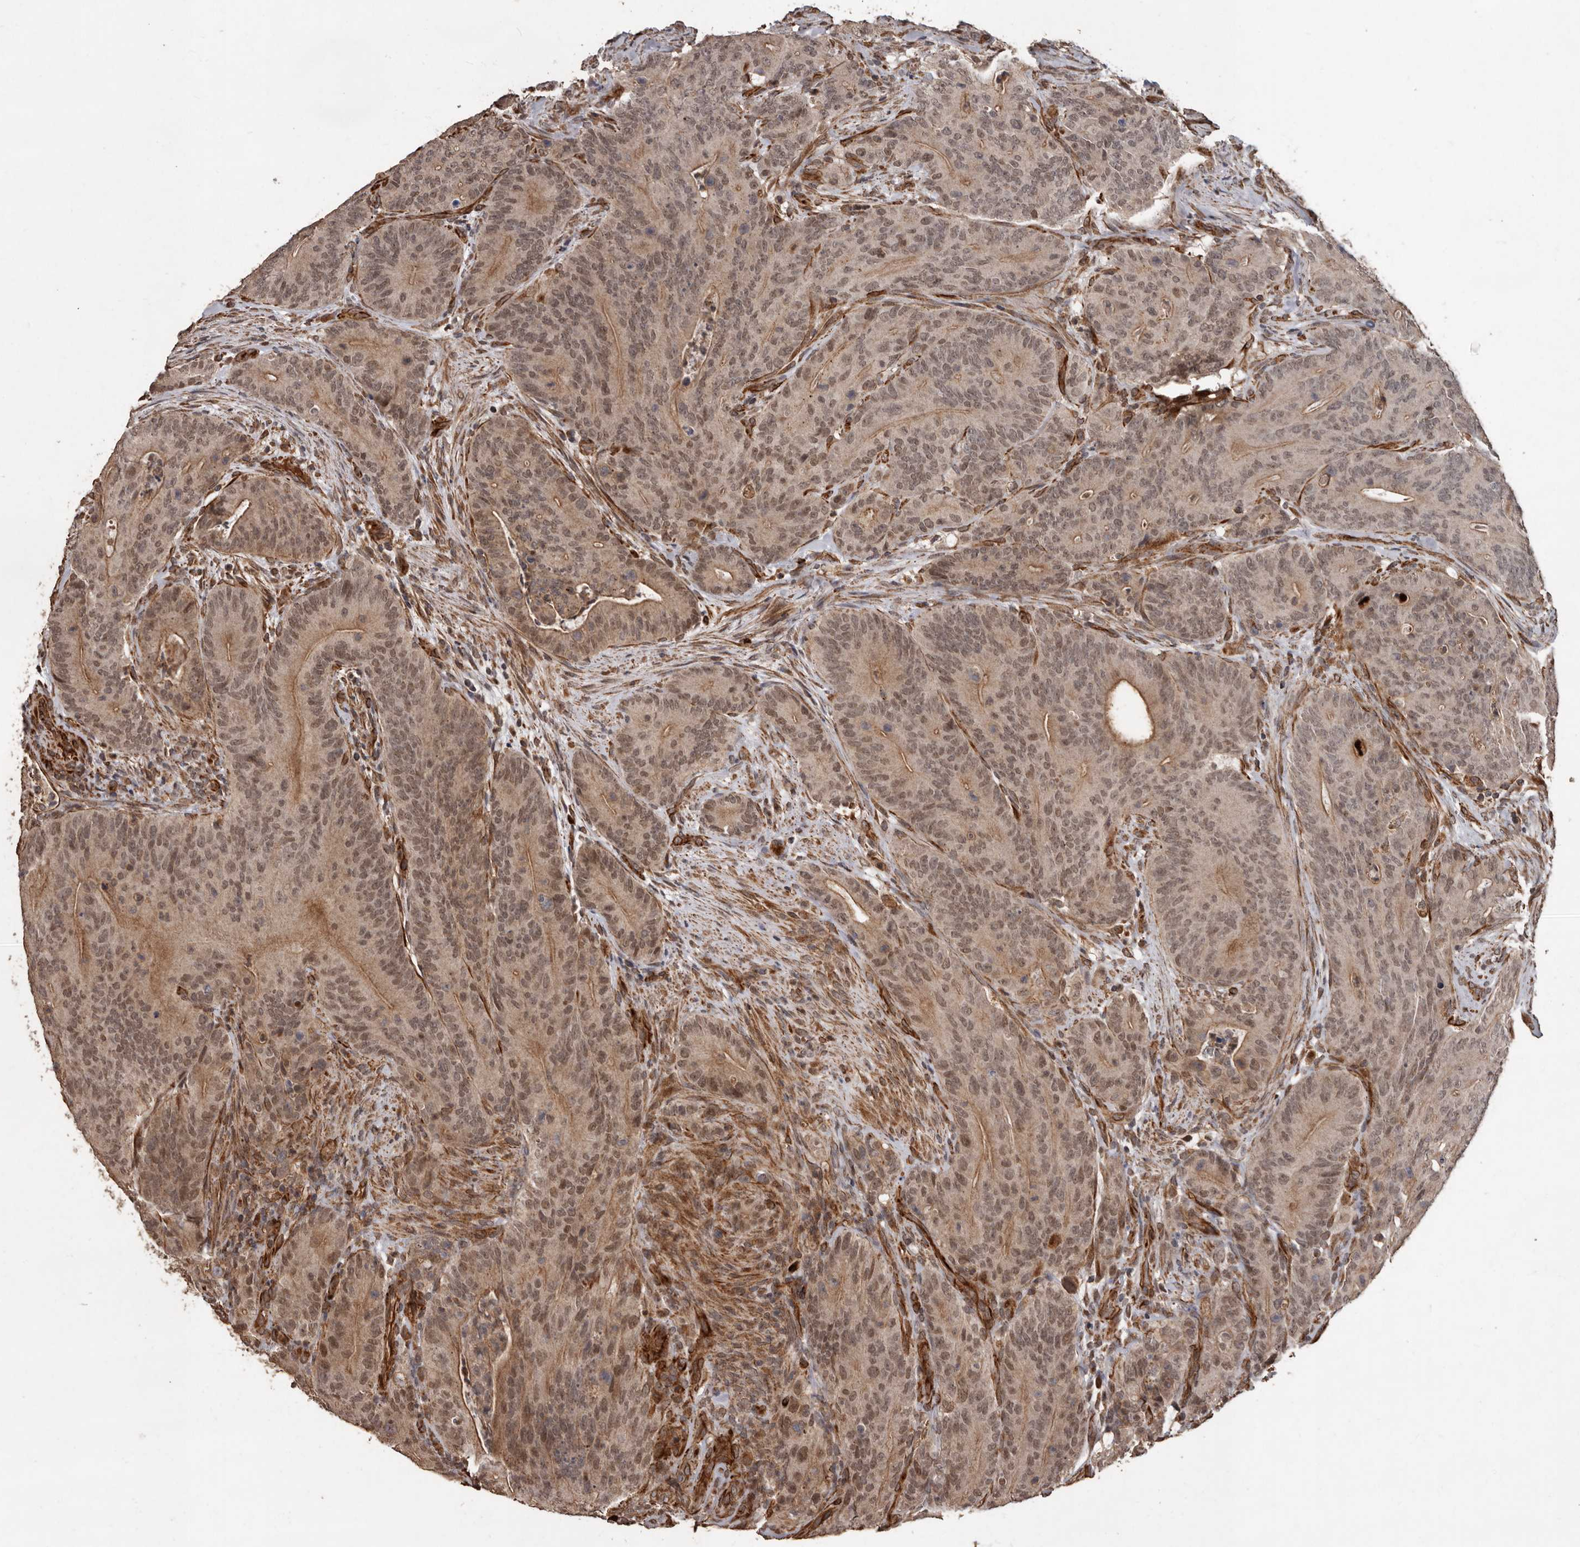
{"staining": {"intensity": "moderate", "quantity": "25%-75%", "location": "cytoplasmic/membranous,nuclear"}, "tissue": "colorectal cancer", "cell_type": "Tumor cells", "image_type": "cancer", "snomed": [{"axis": "morphology", "description": "Normal tissue, NOS"}, {"axis": "topography", "description": "Colon"}], "caption": "An image showing moderate cytoplasmic/membranous and nuclear positivity in about 25%-75% of tumor cells in colorectal cancer, as visualized by brown immunohistochemical staining.", "gene": "BRAT1", "patient": {"sex": "female", "age": 82}}